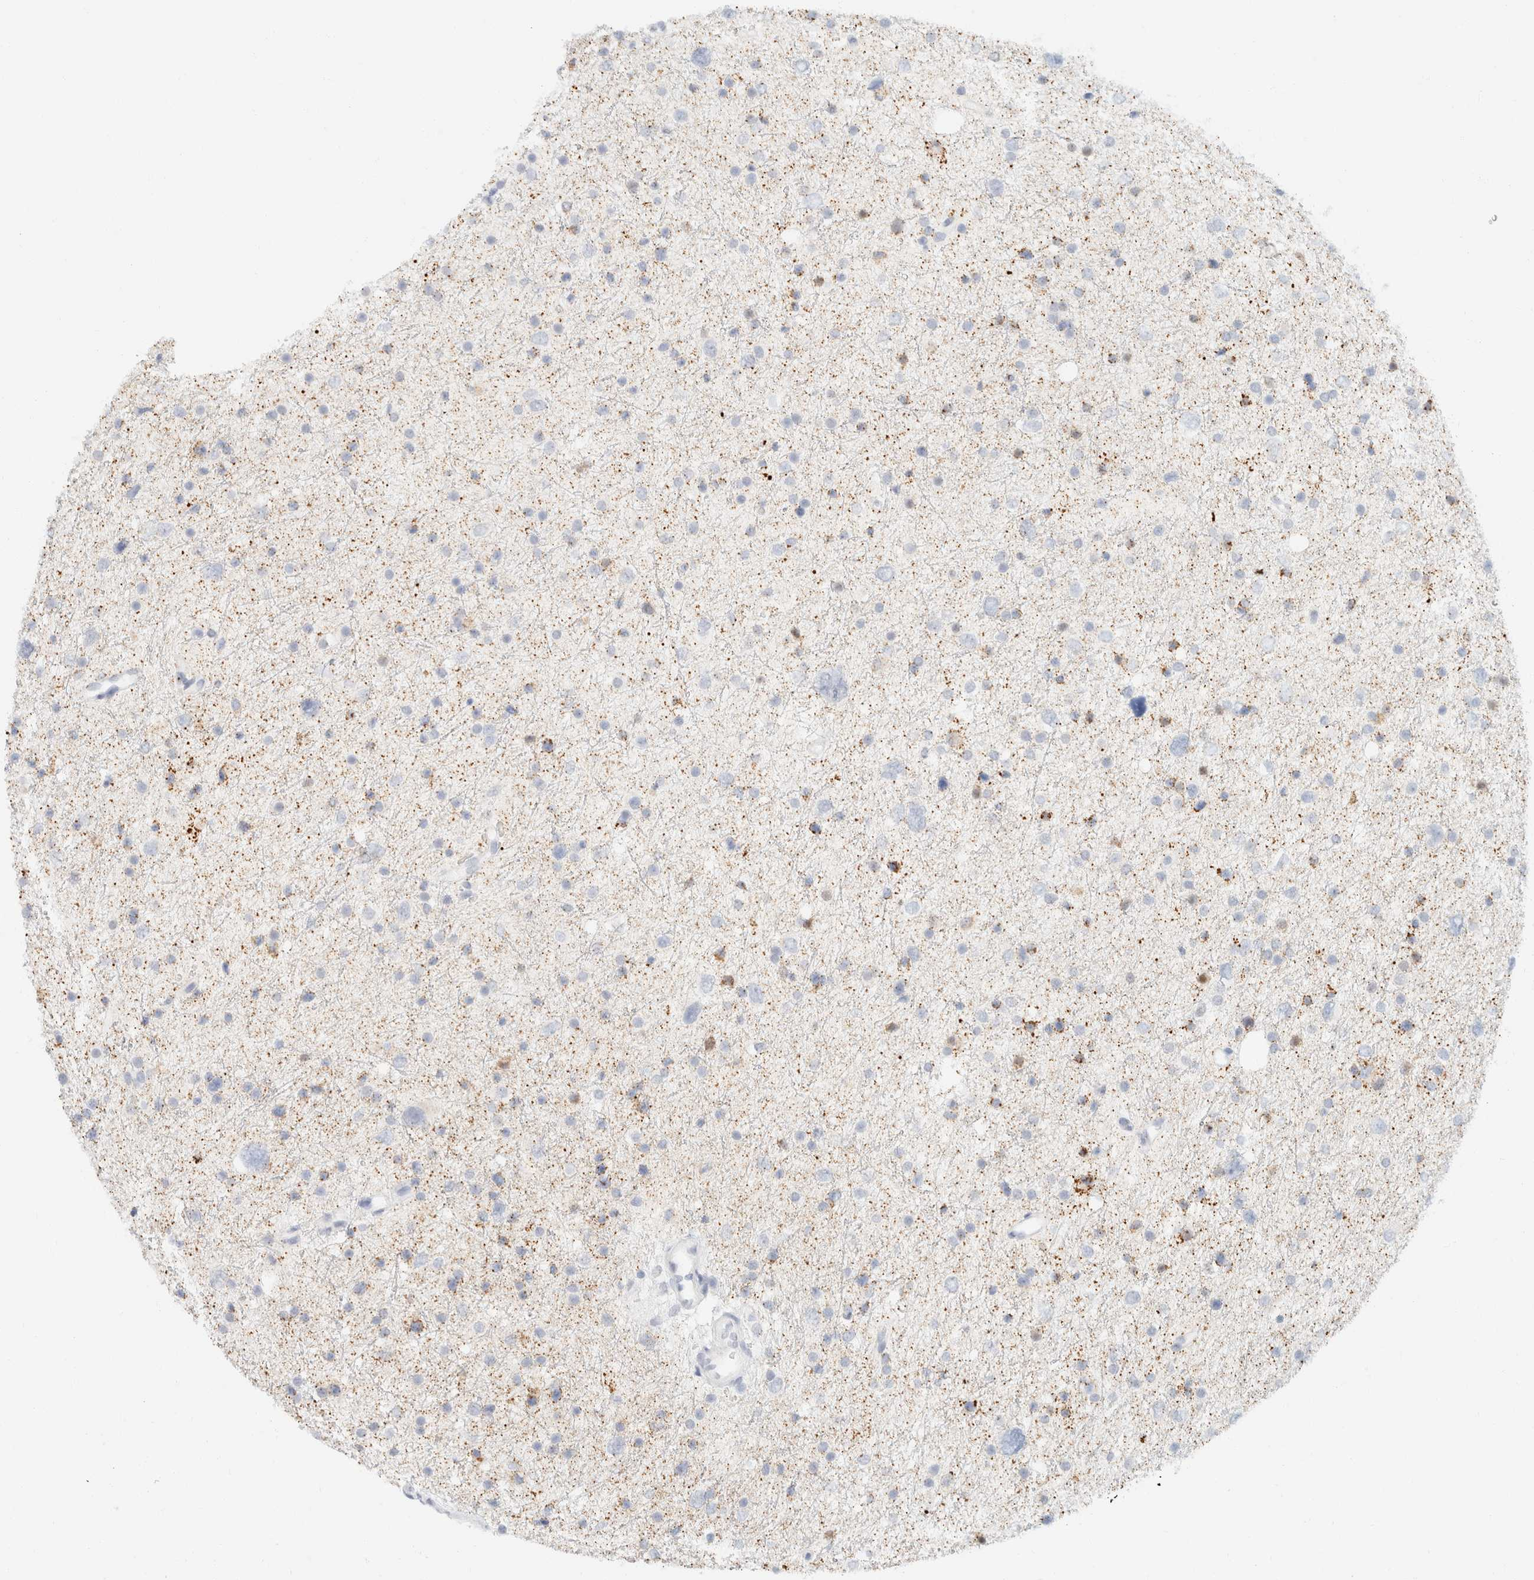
{"staining": {"intensity": "weak", "quantity": "<25%", "location": "cytoplasmic/membranous"}, "tissue": "glioma", "cell_type": "Tumor cells", "image_type": "cancer", "snomed": [{"axis": "morphology", "description": "Glioma, malignant, Low grade"}, {"axis": "topography", "description": "Brain"}], "caption": "The micrograph exhibits no staining of tumor cells in malignant low-grade glioma.", "gene": "KRT20", "patient": {"sex": "female", "age": 37}}